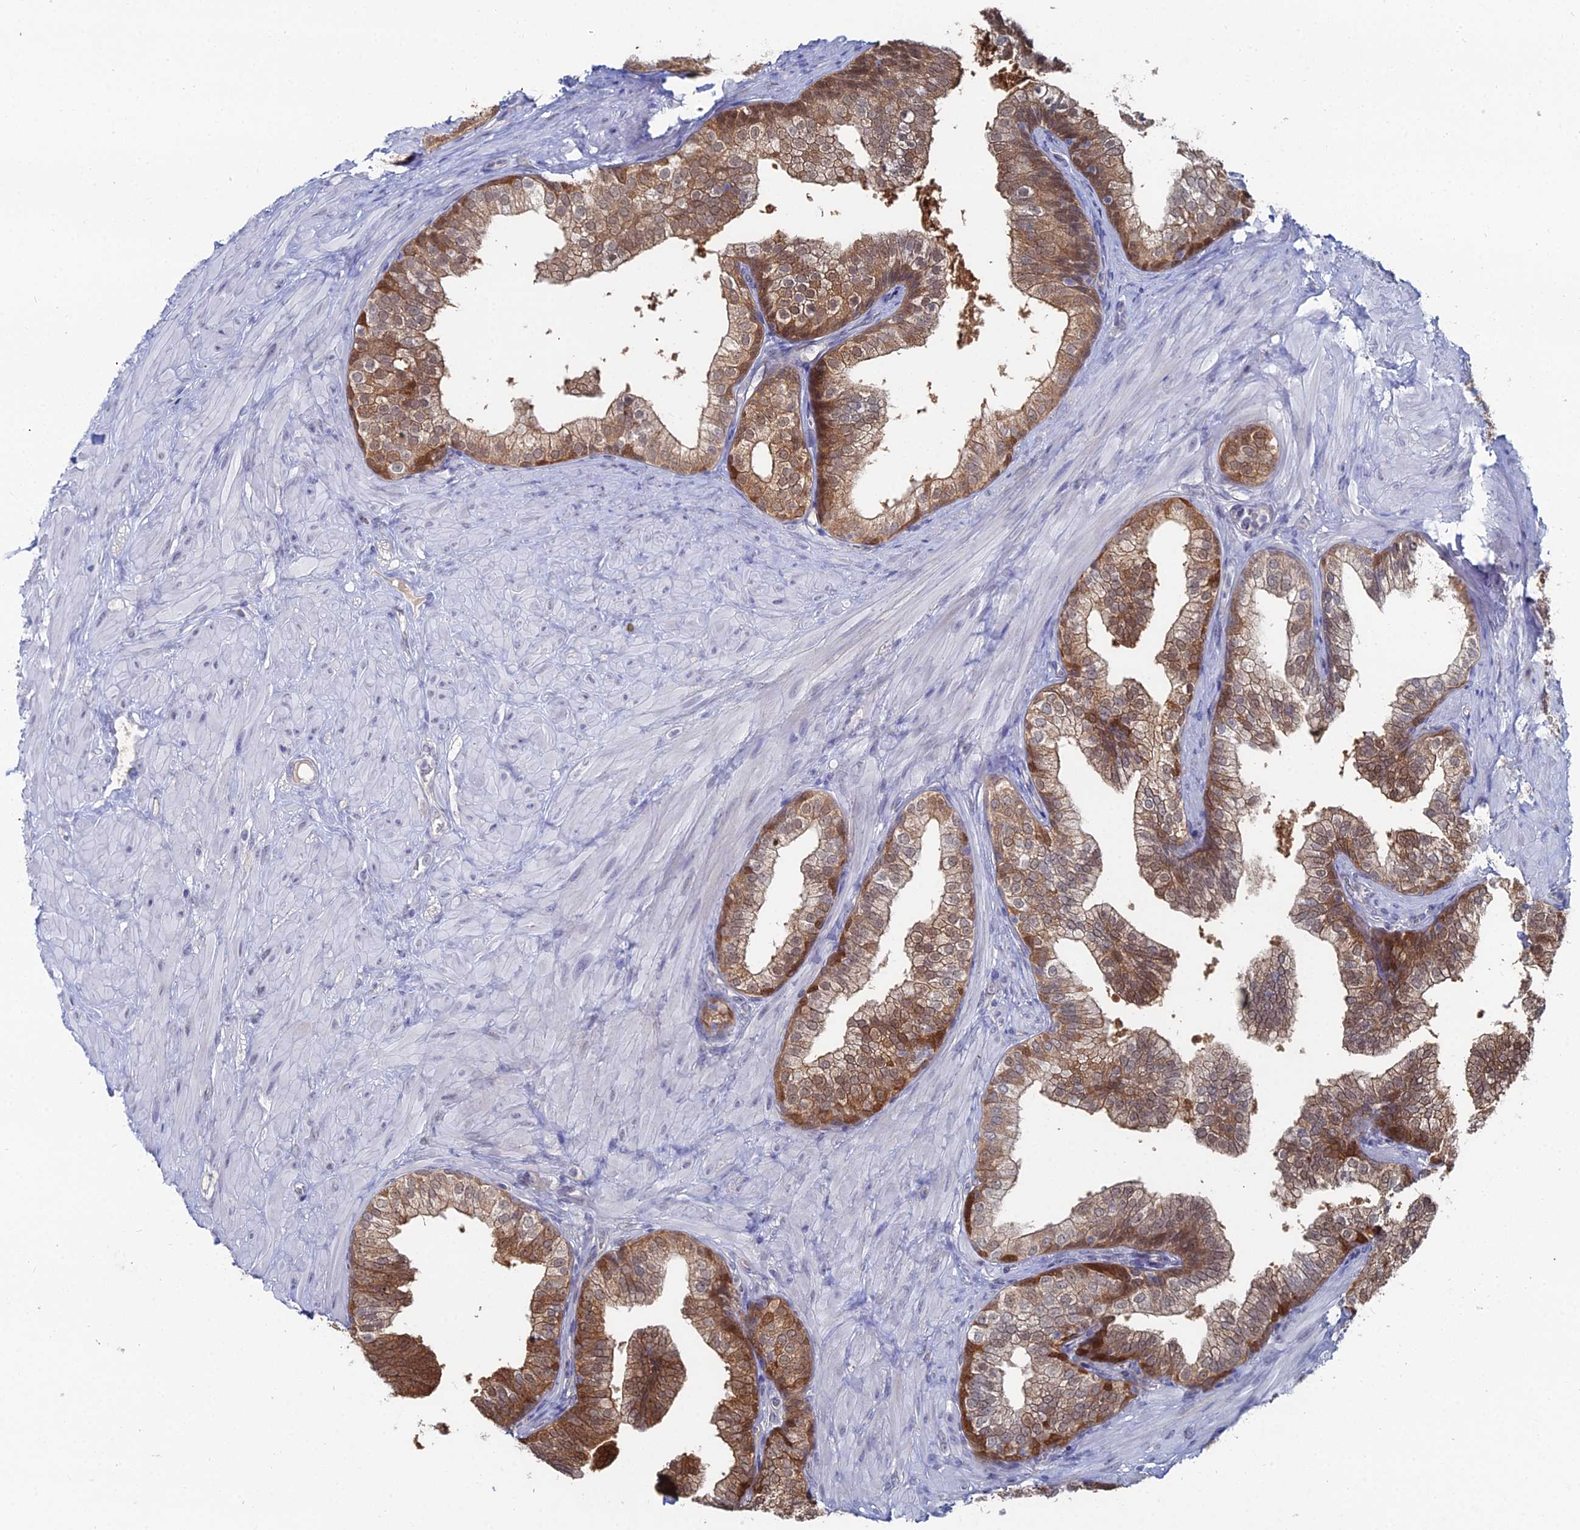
{"staining": {"intensity": "strong", "quantity": "25%-75%", "location": "cytoplasmic/membranous,nuclear"}, "tissue": "prostate", "cell_type": "Glandular cells", "image_type": "normal", "snomed": [{"axis": "morphology", "description": "Normal tissue, NOS"}, {"axis": "topography", "description": "Prostate"}], "caption": "This image exhibits immunohistochemistry staining of unremarkable prostate, with high strong cytoplasmic/membranous,nuclear expression in about 25%-75% of glandular cells.", "gene": "THAP4", "patient": {"sex": "male", "age": 60}}